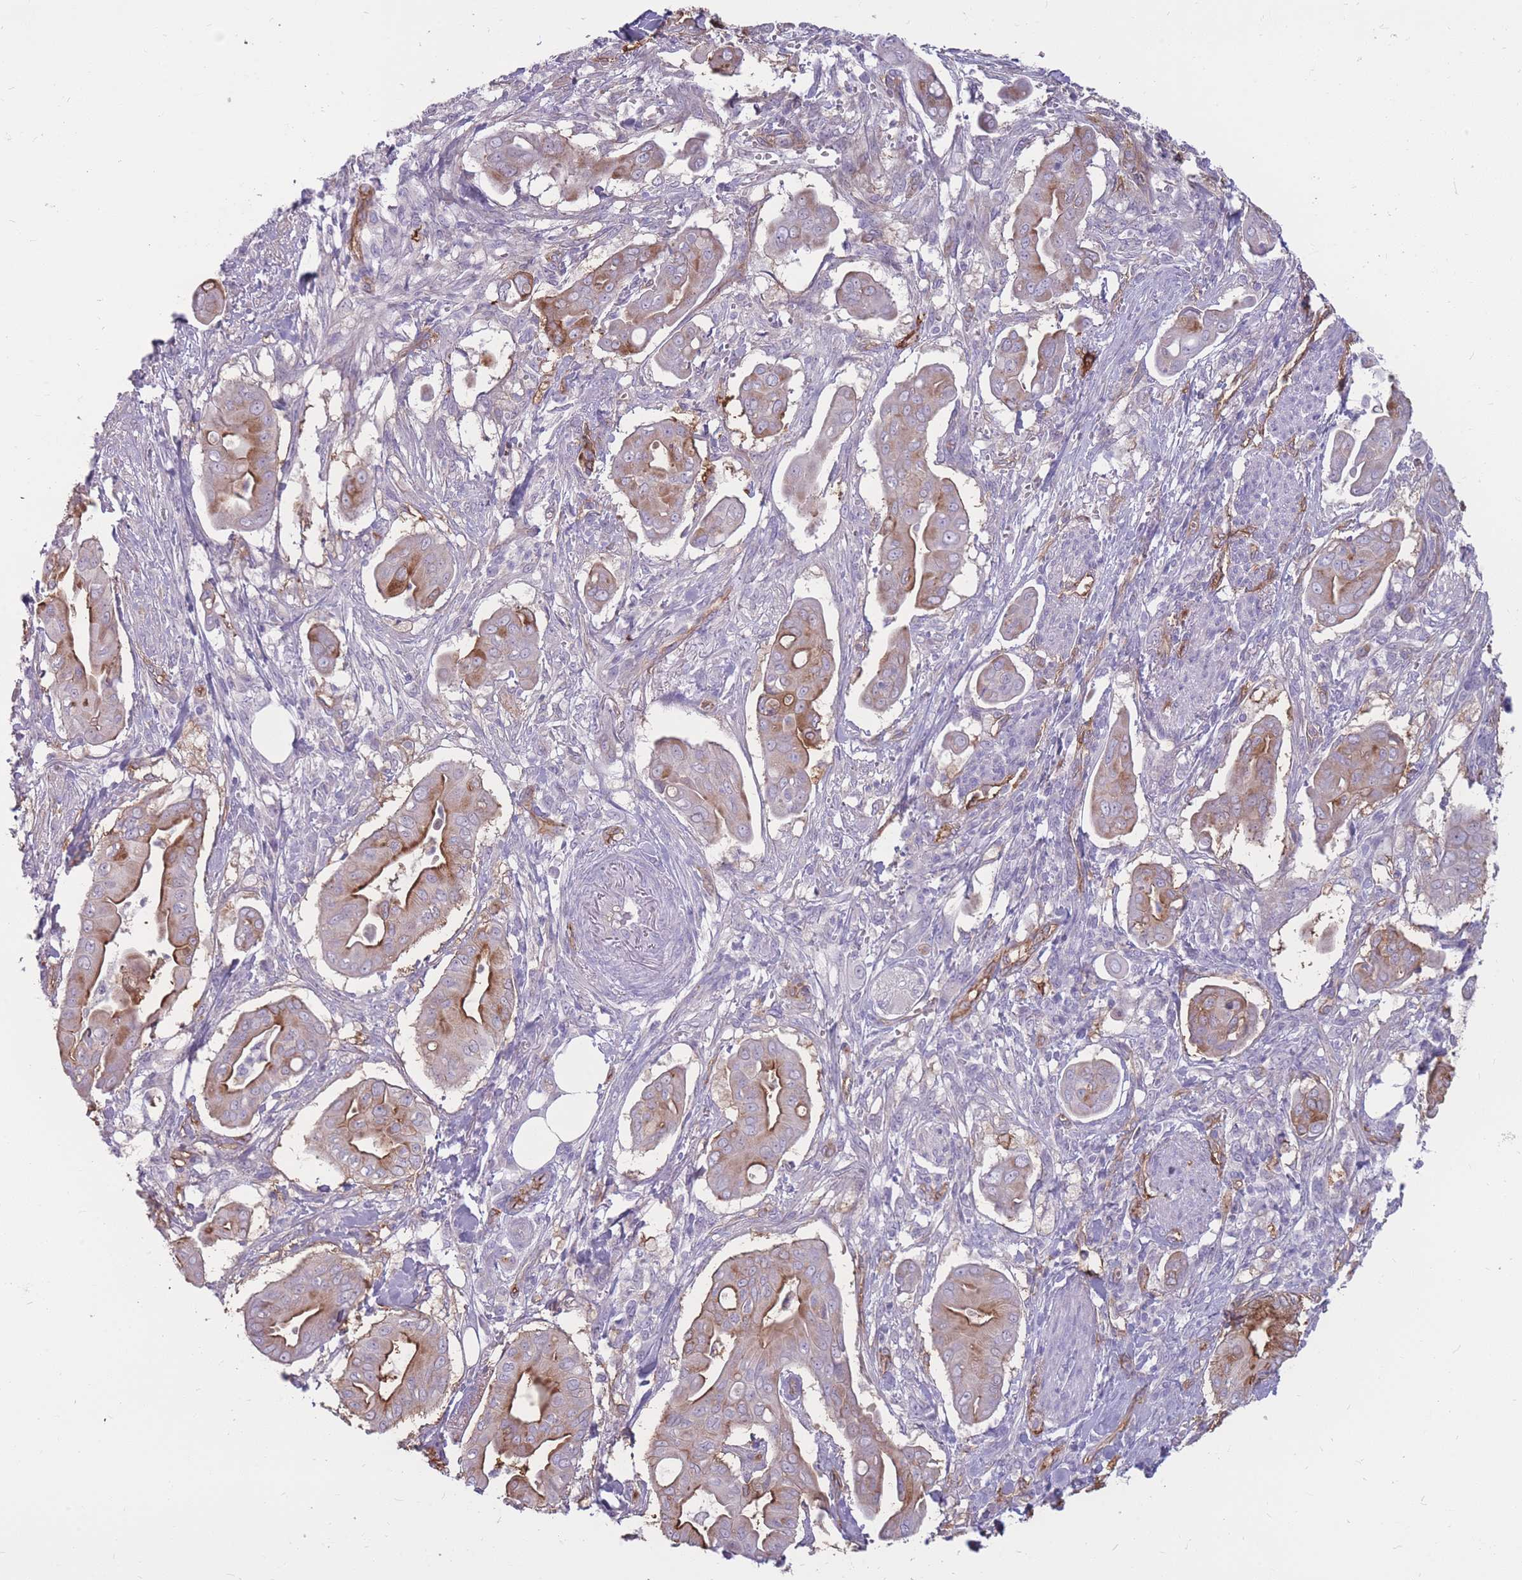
{"staining": {"intensity": "moderate", "quantity": "25%-75%", "location": "cytoplasmic/membranous"}, "tissue": "pancreatic cancer", "cell_type": "Tumor cells", "image_type": "cancer", "snomed": [{"axis": "morphology", "description": "Adenocarcinoma, NOS"}, {"axis": "topography", "description": "Pancreas"}], "caption": "Pancreatic cancer (adenocarcinoma) was stained to show a protein in brown. There is medium levels of moderate cytoplasmic/membranous expression in approximately 25%-75% of tumor cells.", "gene": "GNA11", "patient": {"sex": "male", "age": 71}}